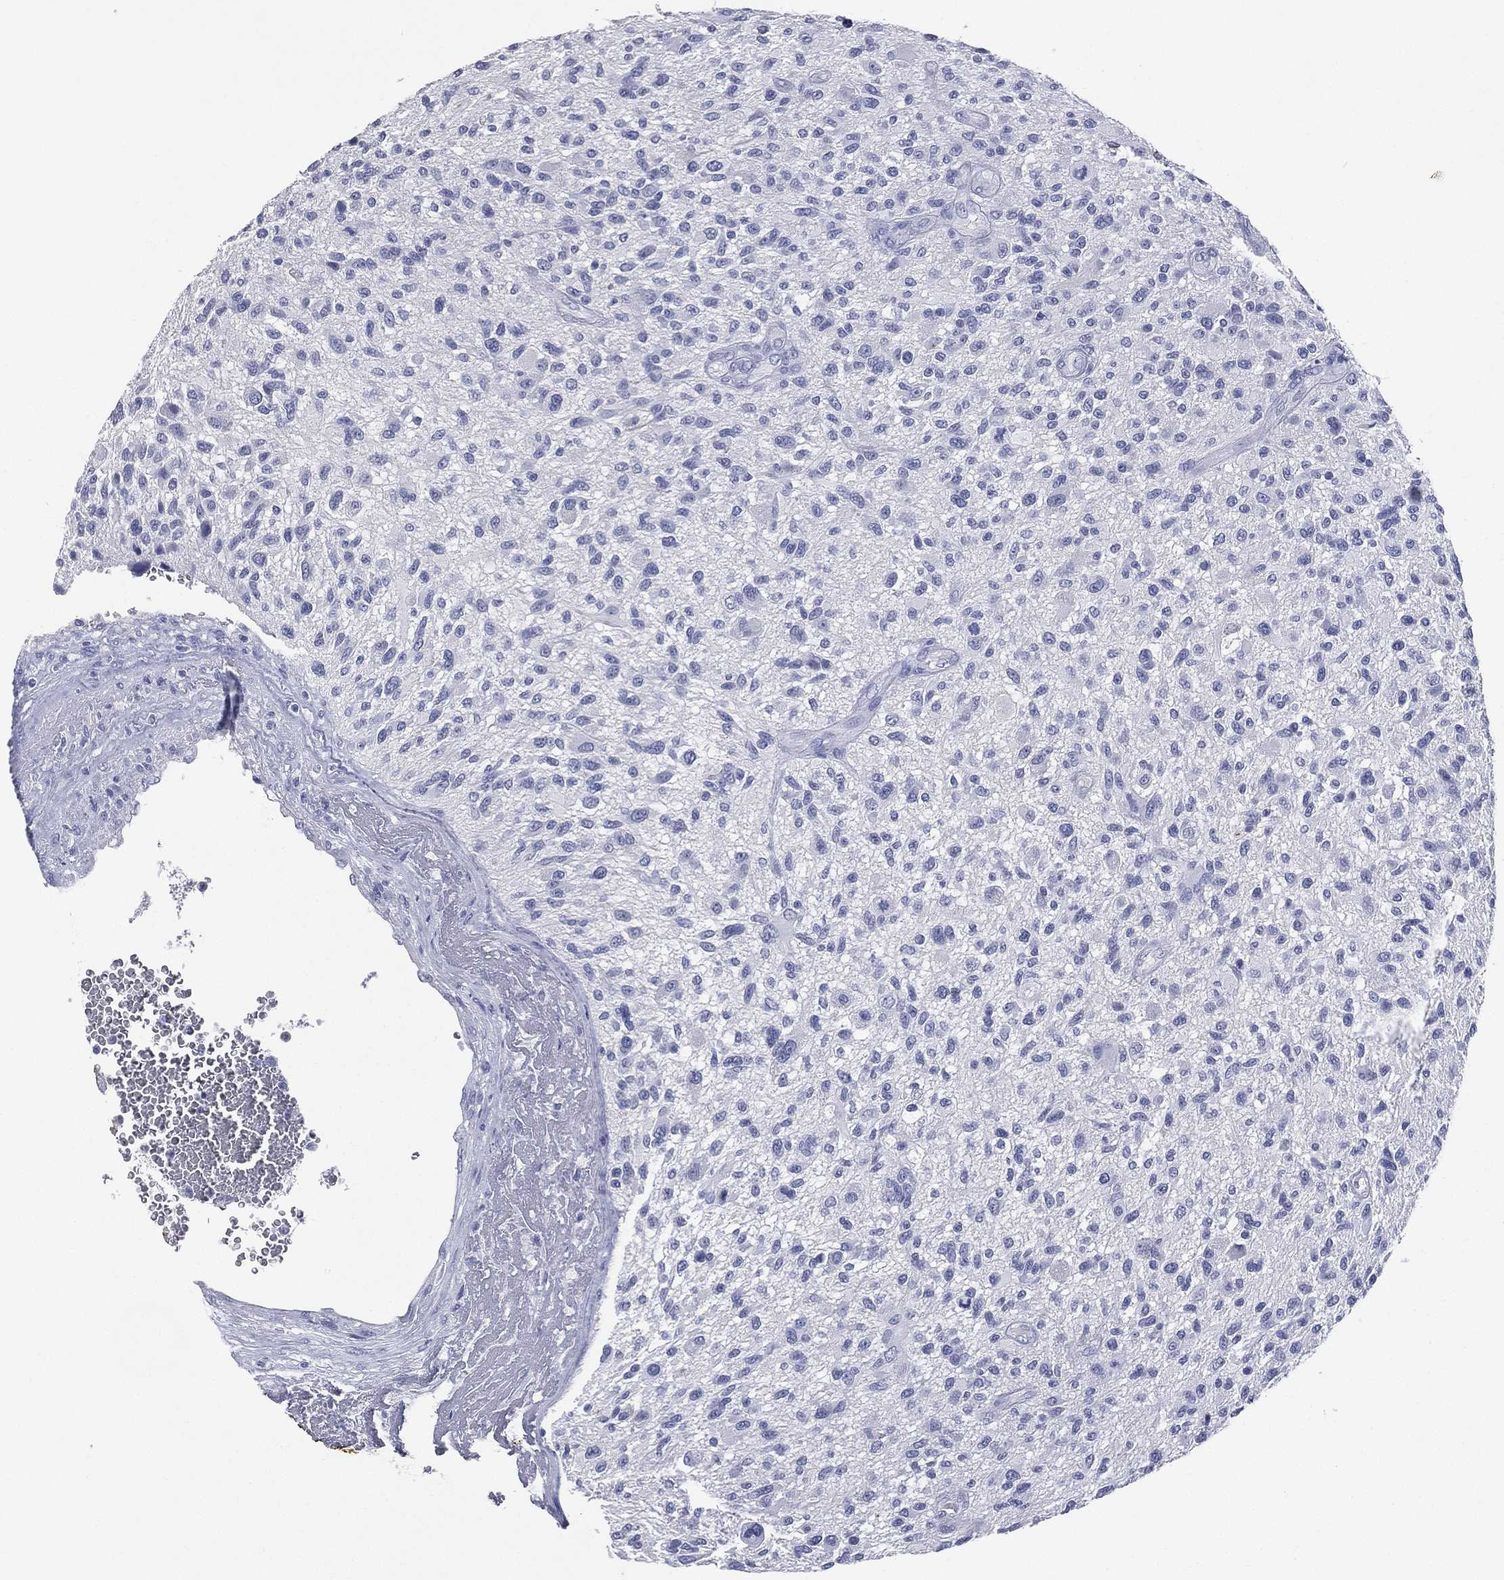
{"staining": {"intensity": "negative", "quantity": "none", "location": "none"}, "tissue": "glioma", "cell_type": "Tumor cells", "image_type": "cancer", "snomed": [{"axis": "morphology", "description": "Glioma, malignant, High grade"}, {"axis": "topography", "description": "Brain"}], "caption": "The histopathology image demonstrates no significant expression in tumor cells of malignant glioma (high-grade).", "gene": "KRT7", "patient": {"sex": "male", "age": 47}}